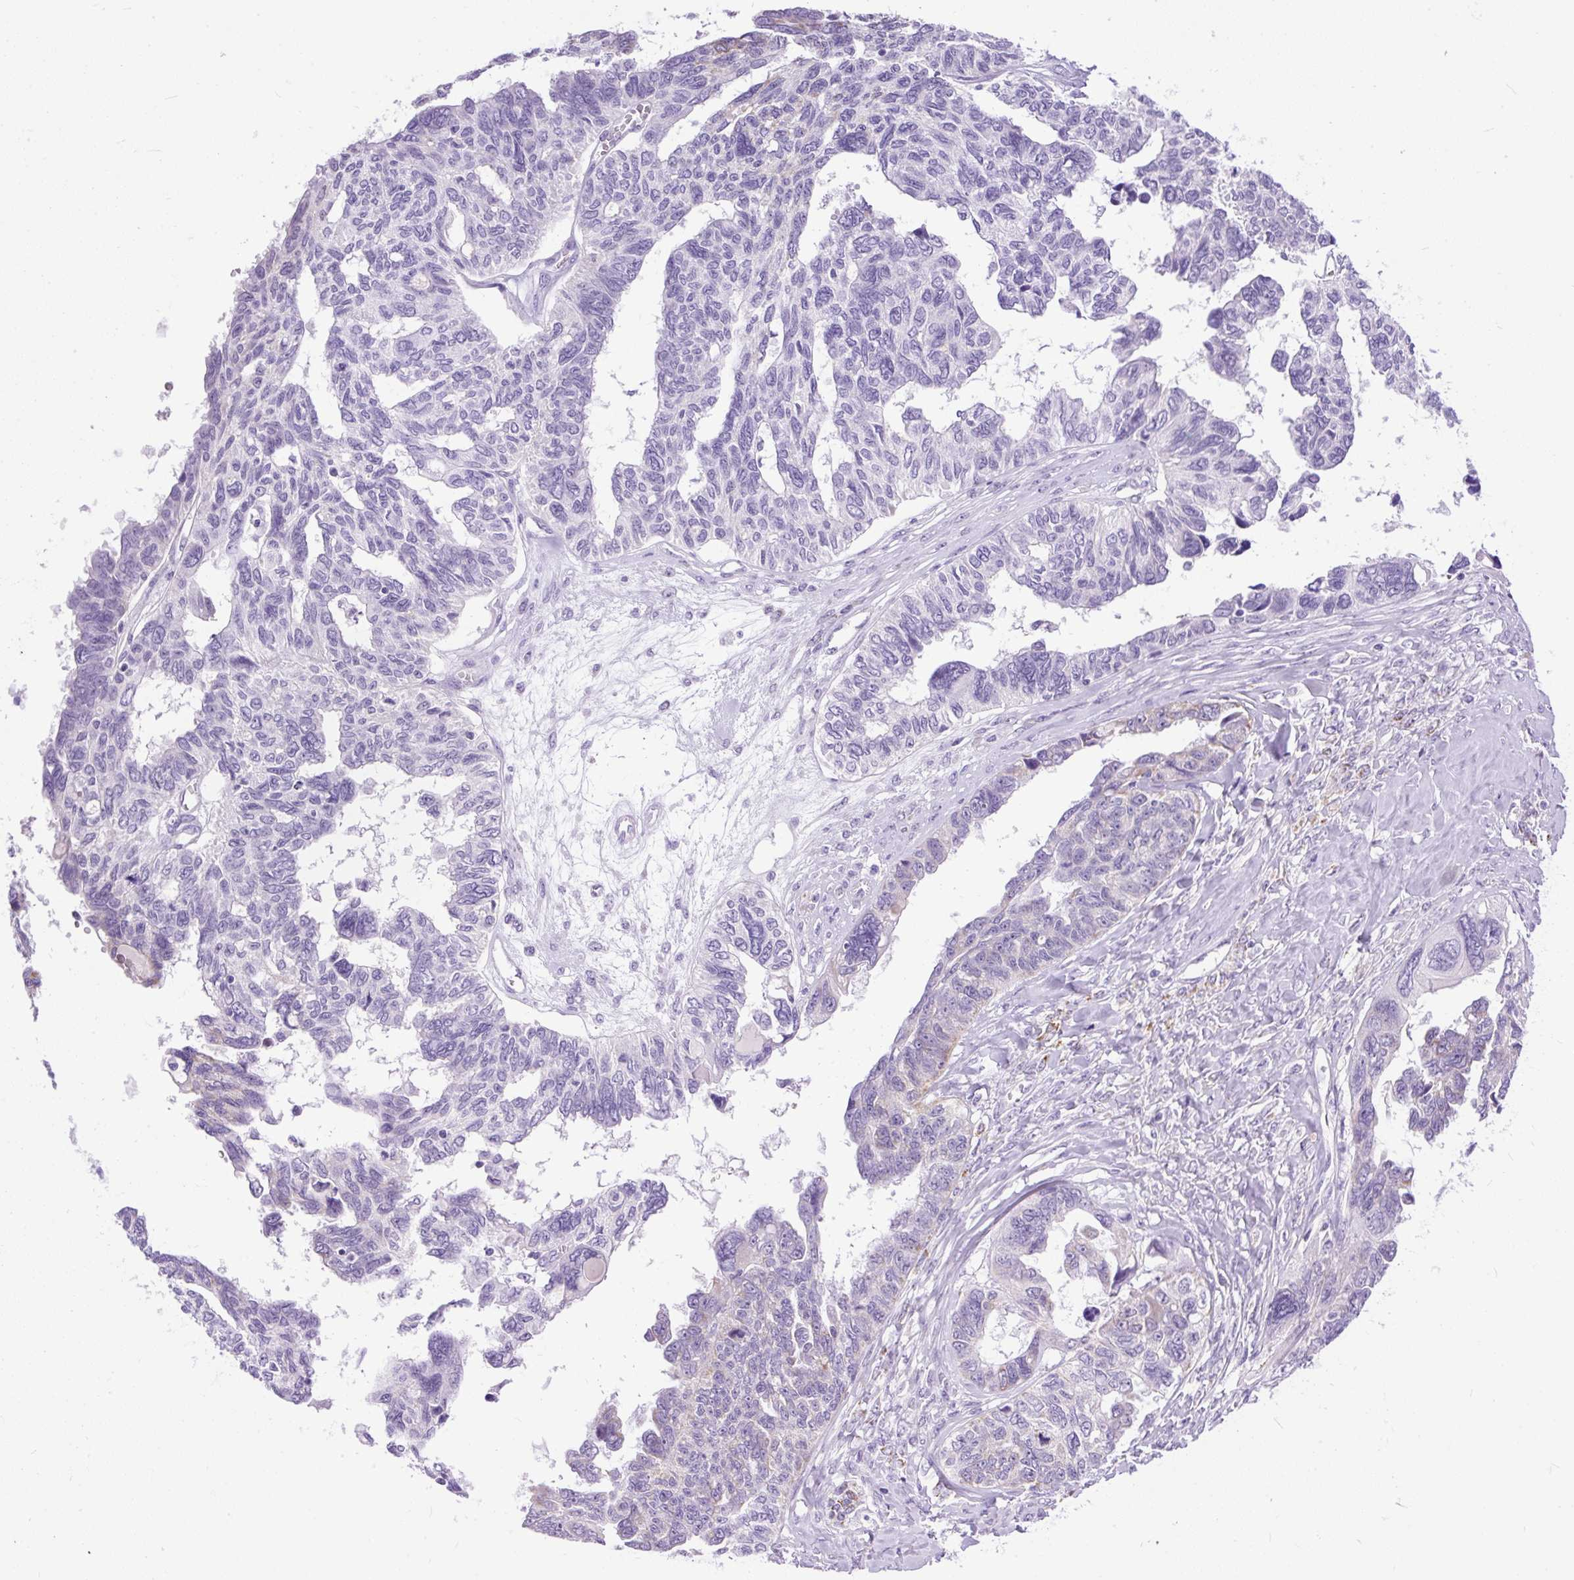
{"staining": {"intensity": "negative", "quantity": "none", "location": "none"}, "tissue": "ovarian cancer", "cell_type": "Tumor cells", "image_type": "cancer", "snomed": [{"axis": "morphology", "description": "Cystadenocarcinoma, serous, NOS"}, {"axis": "topography", "description": "Ovary"}], "caption": "A high-resolution micrograph shows immunohistochemistry staining of ovarian cancer (serous cystadenocarcinoma), which shows no significant expression in tumor cells.", "gene": "ZNF256", "patient": {"sex": "female", "age": 79}}